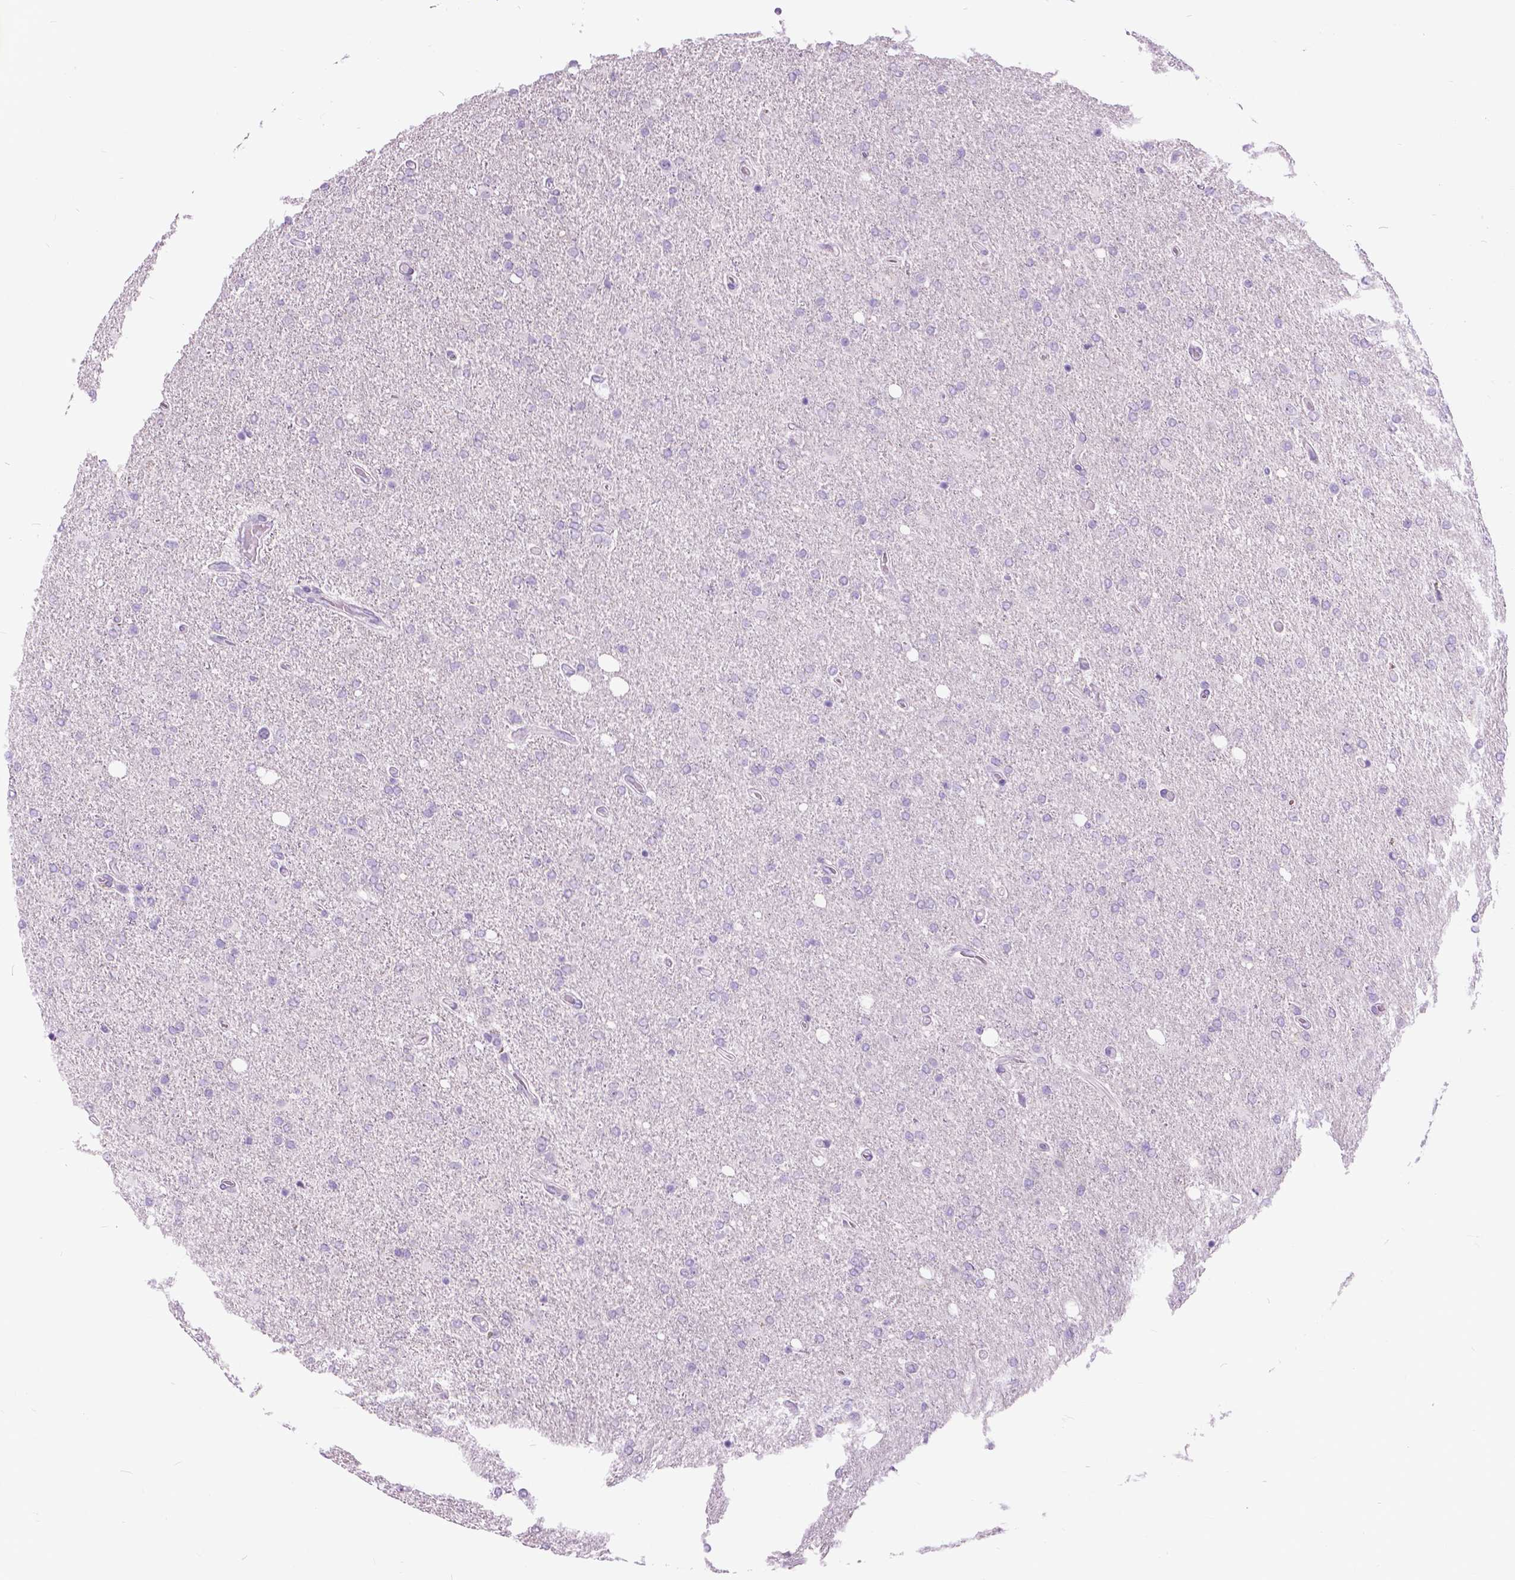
{"staining": {"intensity": "negative", "quantity": "none", "location": "none"}, "tissue": "glioma", "cell_type": "Tumor cells", "image_type": "cancer", "snomed": [{"axis": "morphology", "description": "Glioma, malignant, High grade"}, {"axis": "topography", "description": "Cerebral cortex"}], "caption": "Immunohistochemistry of human glioma exhibits no expression in tumor cells.", "gene": "TP53TG5", "patient": {"sex": "male", "age": 70}}